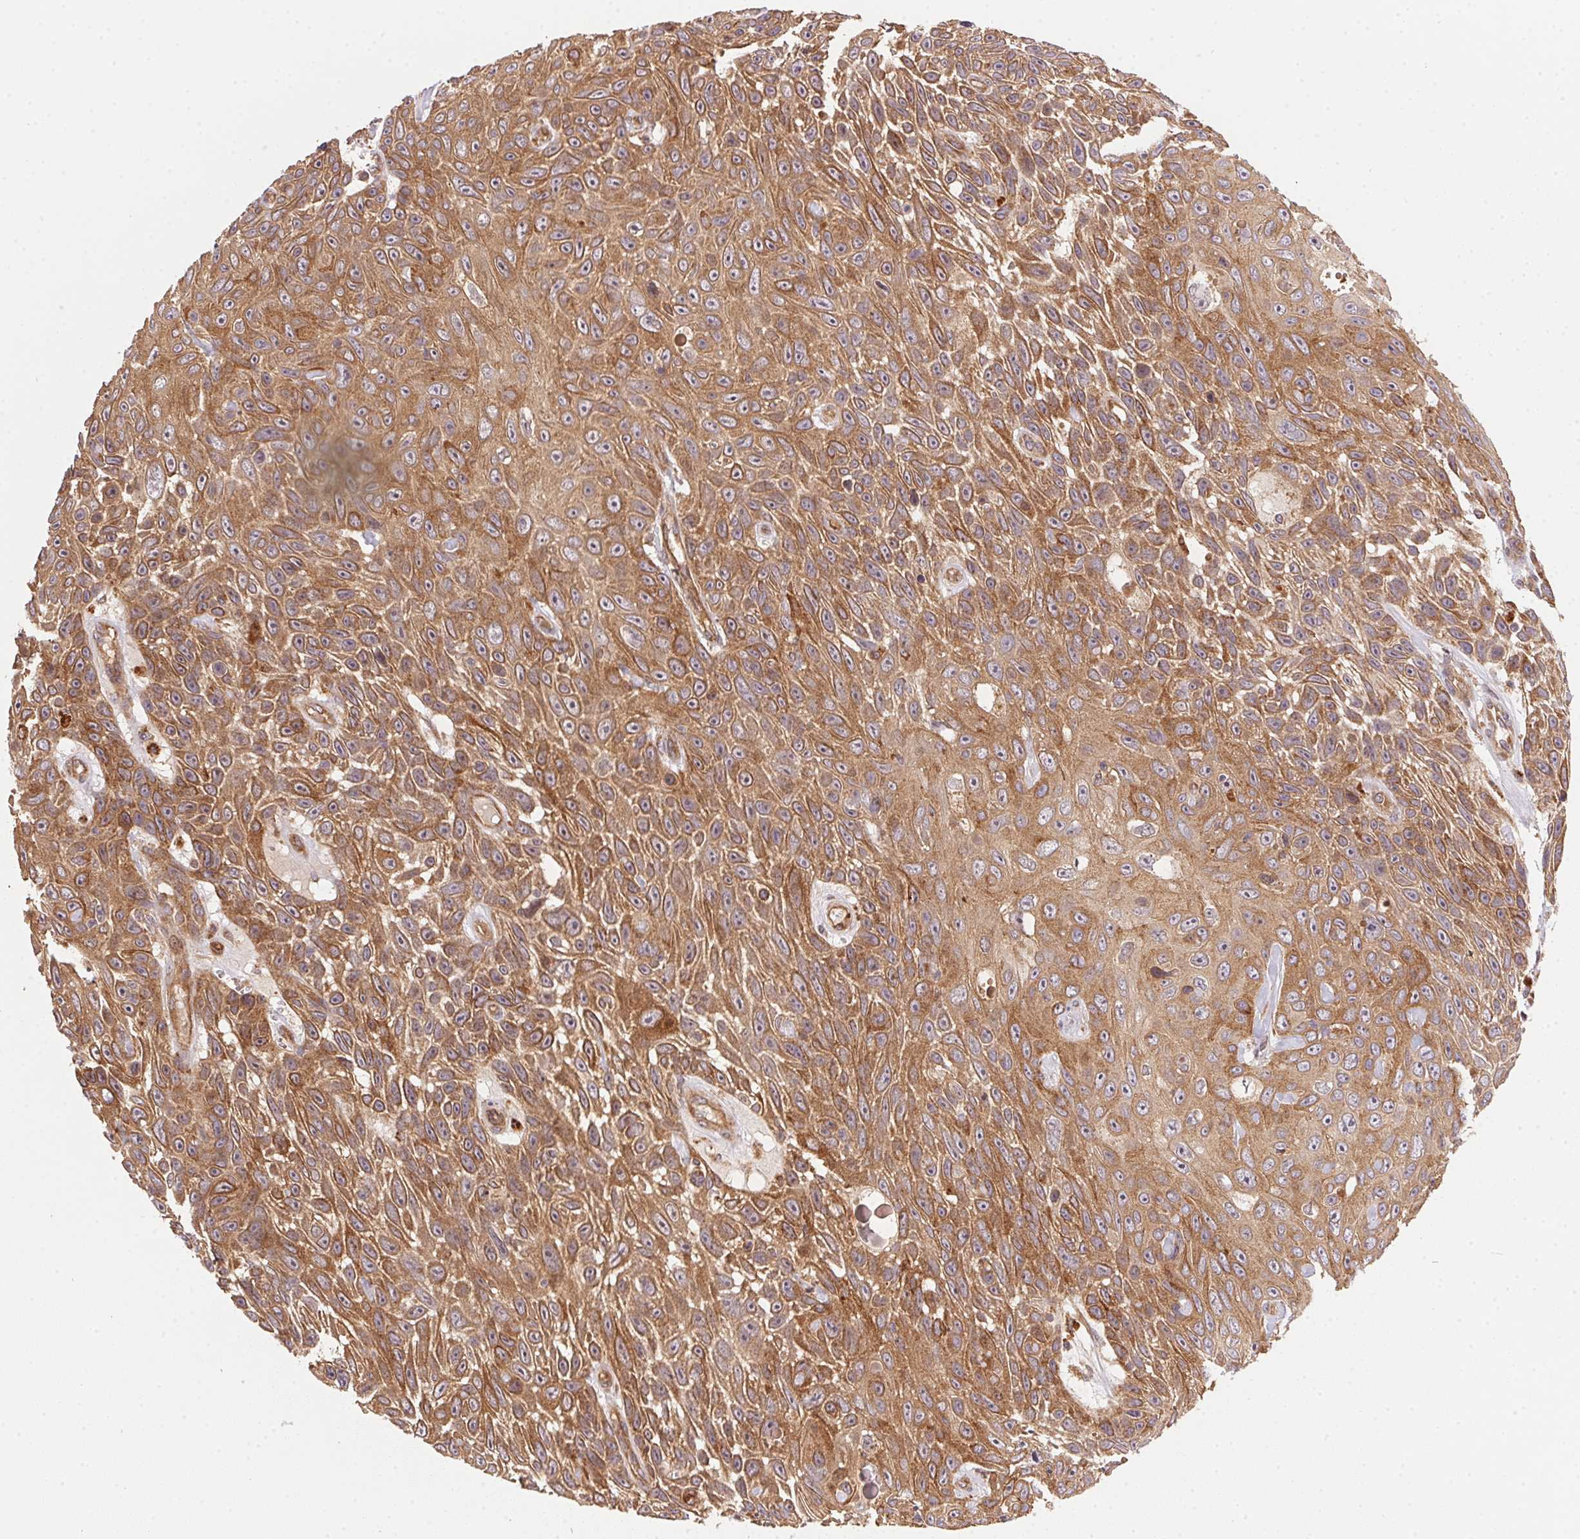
{"staining": {"intensity": "moderate", "quantity": ">75%", "location": "cytoplasmic/membranous,nuclear"}, "tissue": "skin cancer", "cell_type": "Tumor cells", "image_type": "cancer", "snomed": [{"axis": "morphology", "description": "Squamous cell carcinoma, NOS"}, {"axis": "topography", "description": "Skin"}], "caption": "Skin squamous cell carcinoma was stained to show a protein in brown. There is medium levels of moderate cytoplasmic/membranous and nuclear staining in about >75% of tumor cells.", "gene": "USE1", "patient": {"sex": "male", "age": 82}}